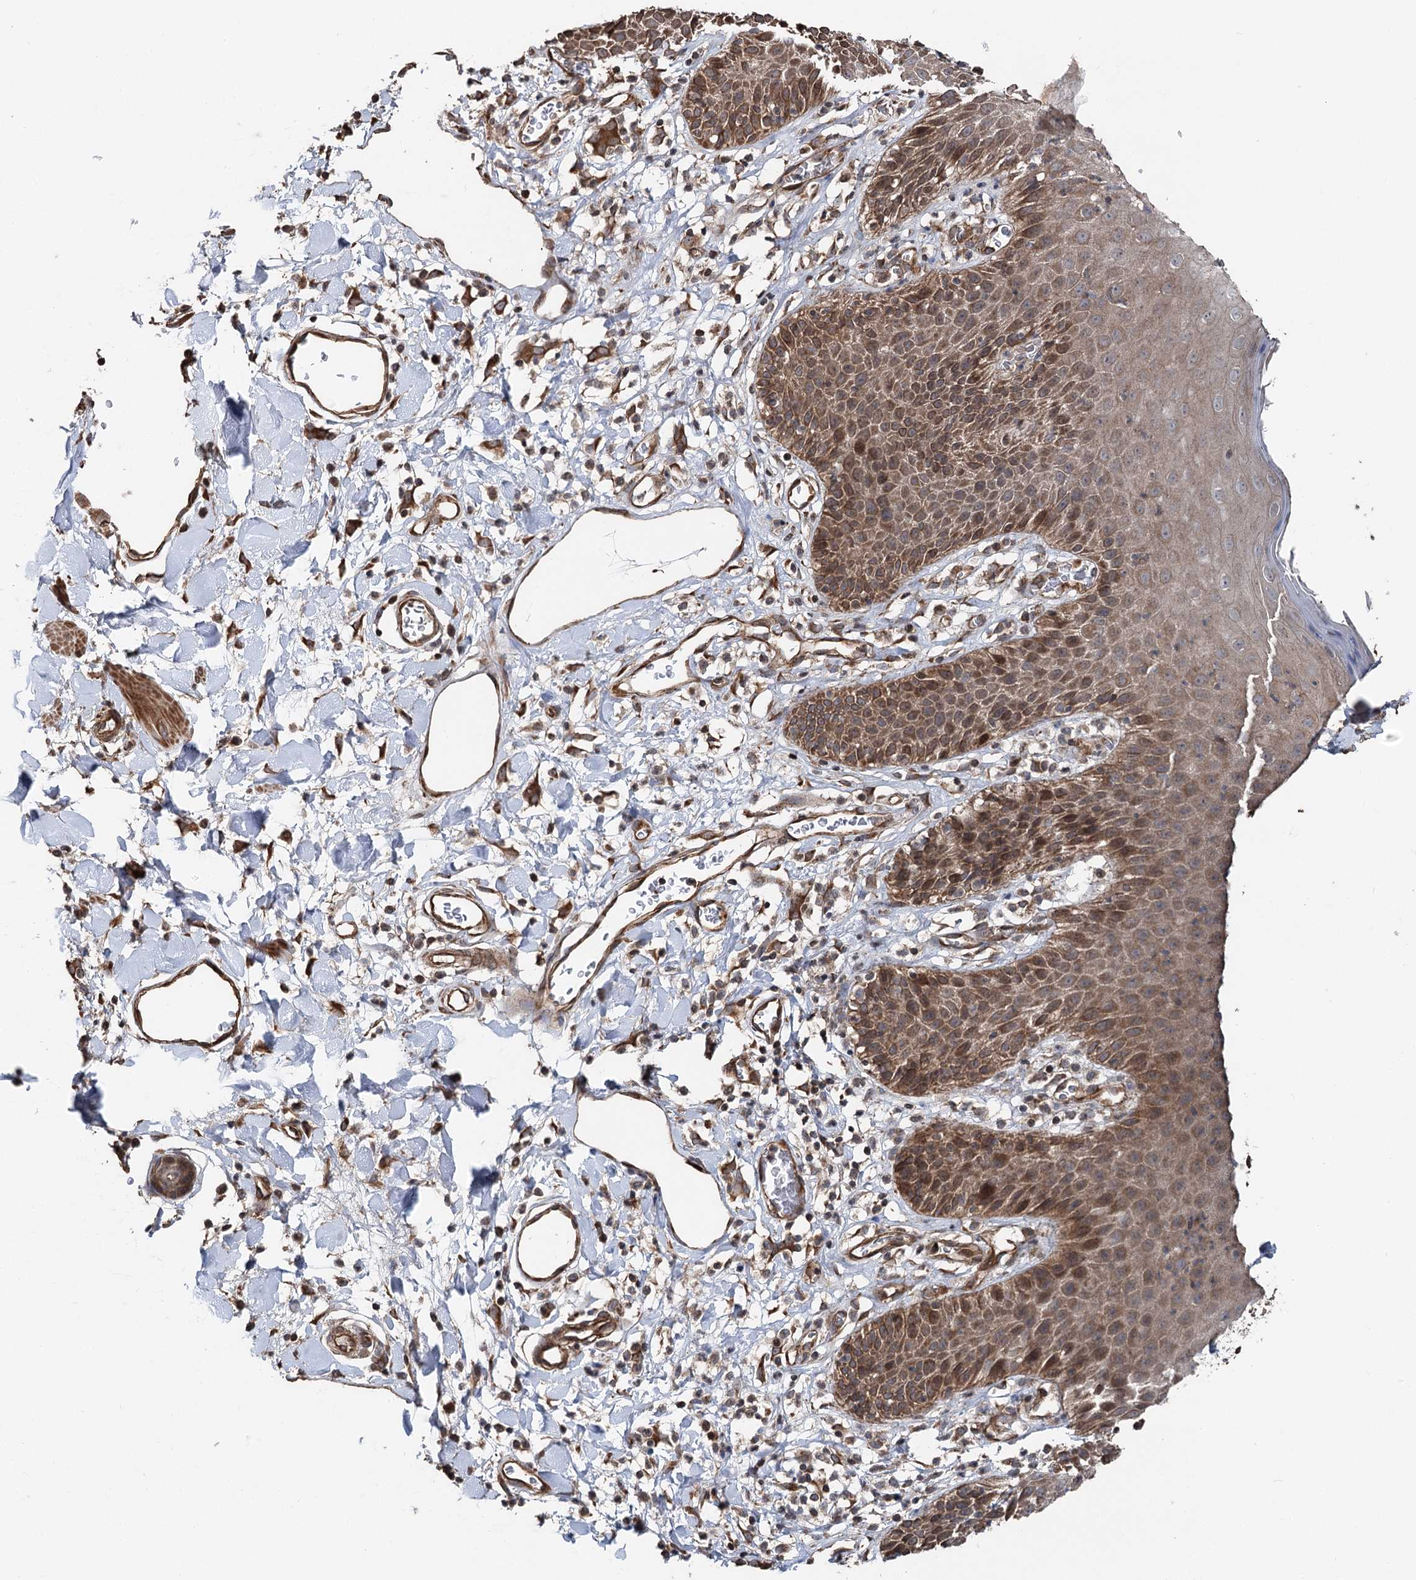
{"staining": {"intensity": "moderate", "quantity": ">75%", "location": "cytoplasmic/membranous"}, "tissue": "skin", "cell_type": "Epidermal cells", "image_type": "normal", "snomed": [{"axis": "morphology", "description": "Normal tissue, NOS"}, {"axis": "topography", "description": "Vulva"}], "caption": "Immunohistochemical staining of unremarkable skin displays medium levels of moderate cytoplasmic/membranous positivity in about >75% of epidermal cells.", "gene": "ITFG2", "patient": {"sex": "female", "age": 68}}